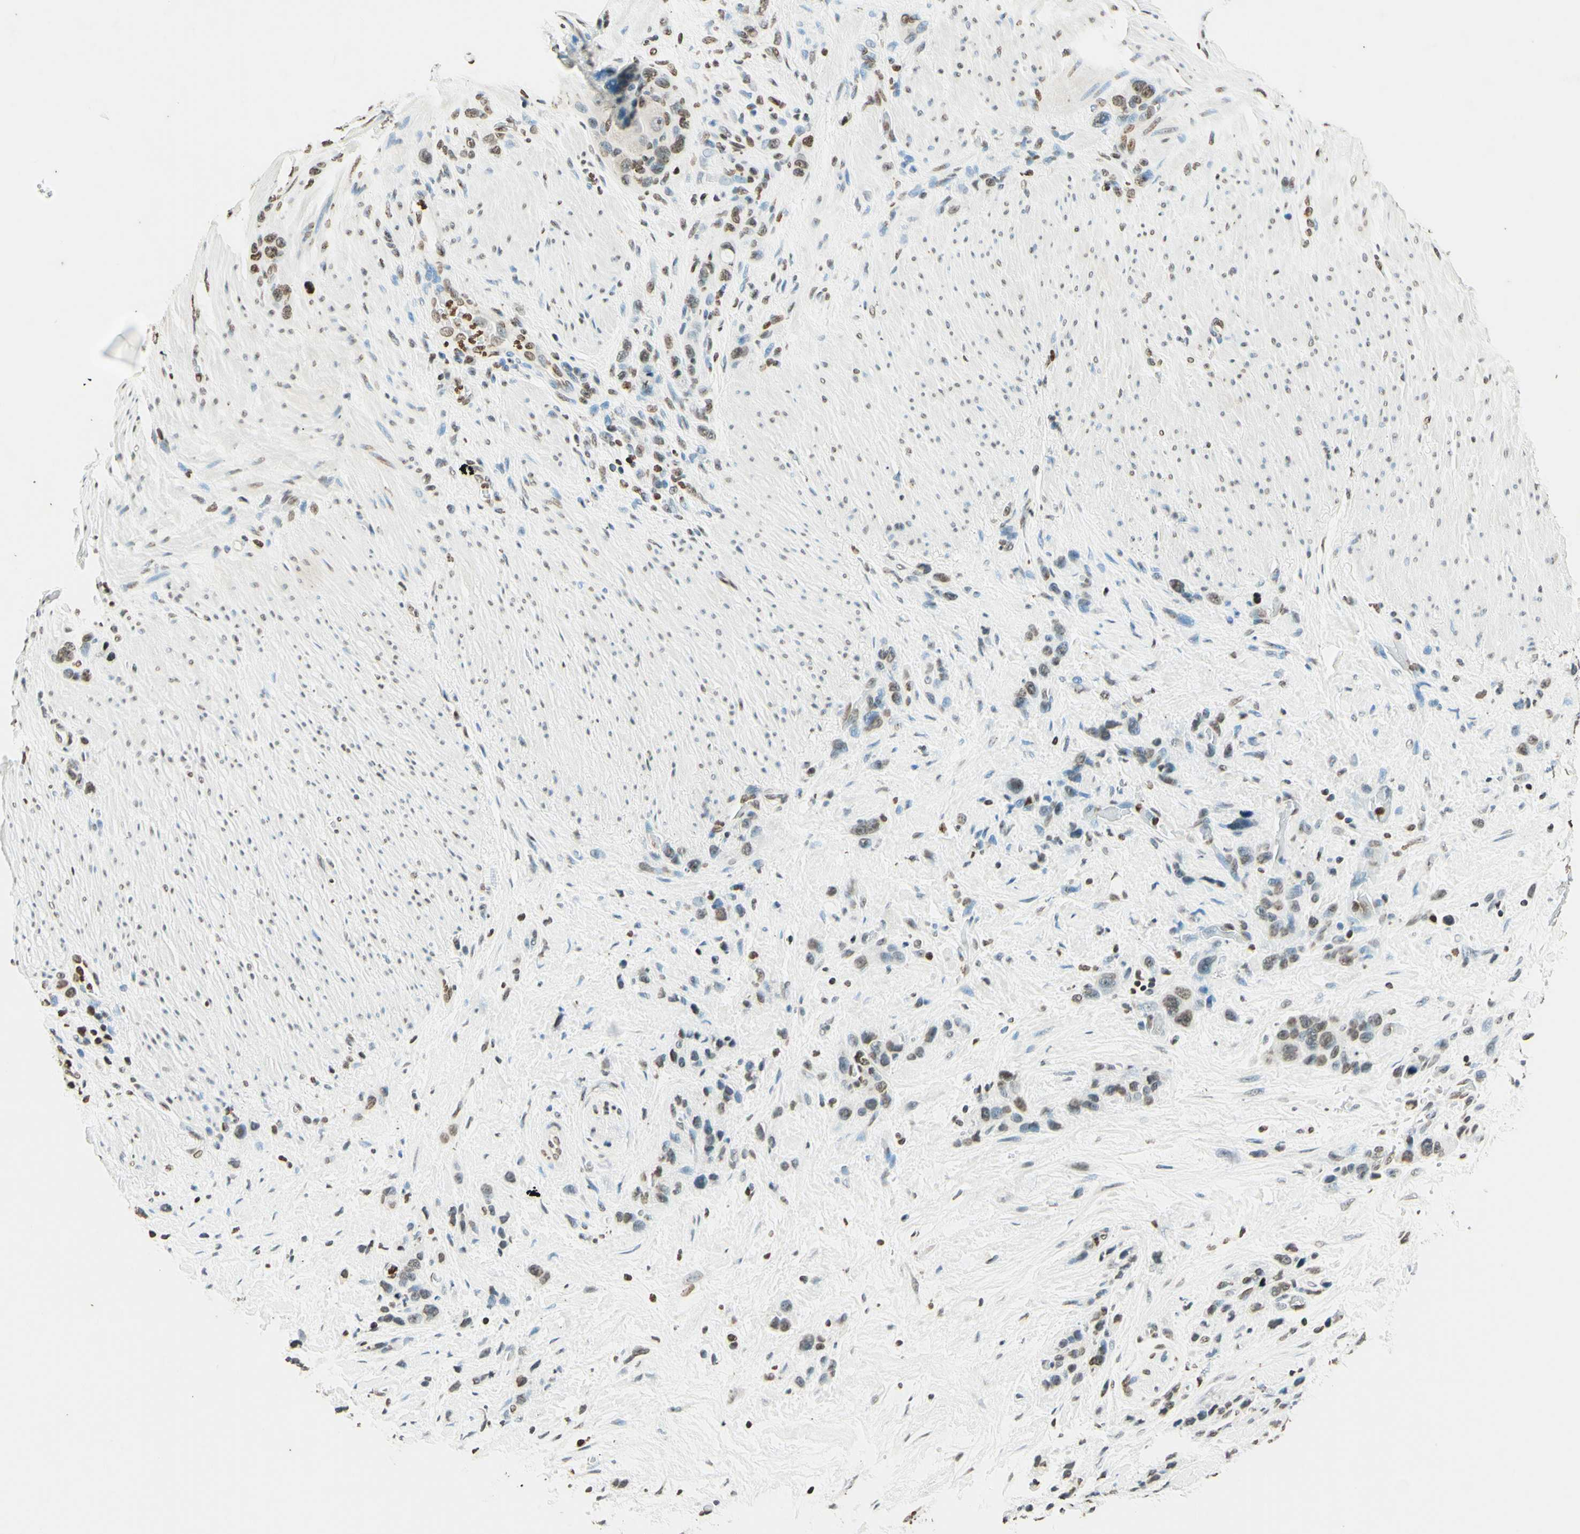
{"staining": {"intensity": "moderate", "quantity": "<25%", "location": "nuclear"}, "tissue": "stomach cancer", "cell_type": "Tumor cells", "image_type": "cancer", "snomed": [{"axis": "morphology", "description": "Adenocarcinoma, NOS"}, {"axis": "morphology", "description": "Adenocarcinoma, High grade"}, {"axis": "topography", "description": "Stomach, upper"}, {"axis": "topography", "description": "Stomach, lower"}], "caption": "Tumor cells display low levels of moderate nuclear staining in approximately <25% of cells in human stomach adenocarcinoma (high-grade). The staining is performed using DAB (3,3'-diaminobenzidine) brown chromogen to label protein expression. The nuclei are counter-stained blue using hematoxylin.", "gene": "MSH2", "patient": {"sex": "female", "age": 65}}